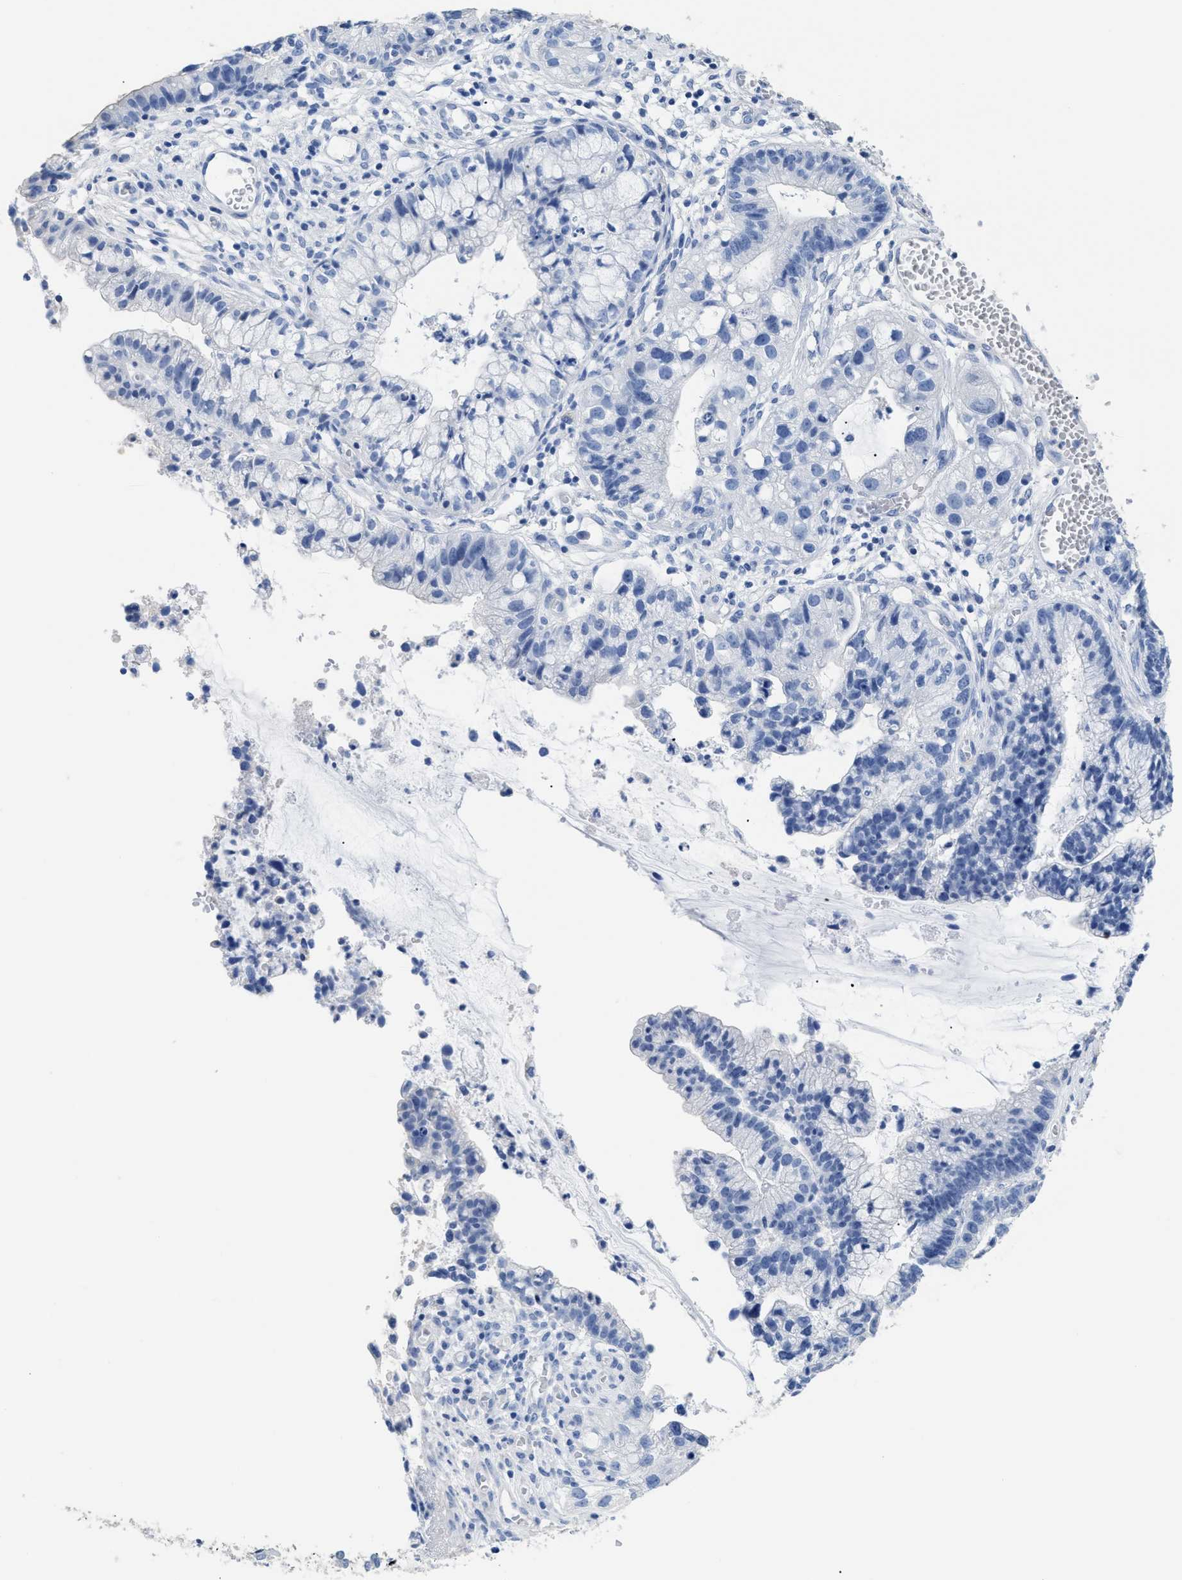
{"staining": {"intensity": "negative", "quantity": "none", "location": "none"}, "tissue": "cervical cancer", "cell_type": "Tumor cells", "image_type": "cancer", "snomed": [{"axis": "morphology", "description": "Adenocarcinoma, NOS"}, {"axis": "topography", "description": "Cervix"}], "caption": "An IHC histopathology image of cervical cancer is shown. There is no staining in tumor cells of cervical cancer.", "gene": "DLC1", "patient": {"sex": "female", "age": 44}}